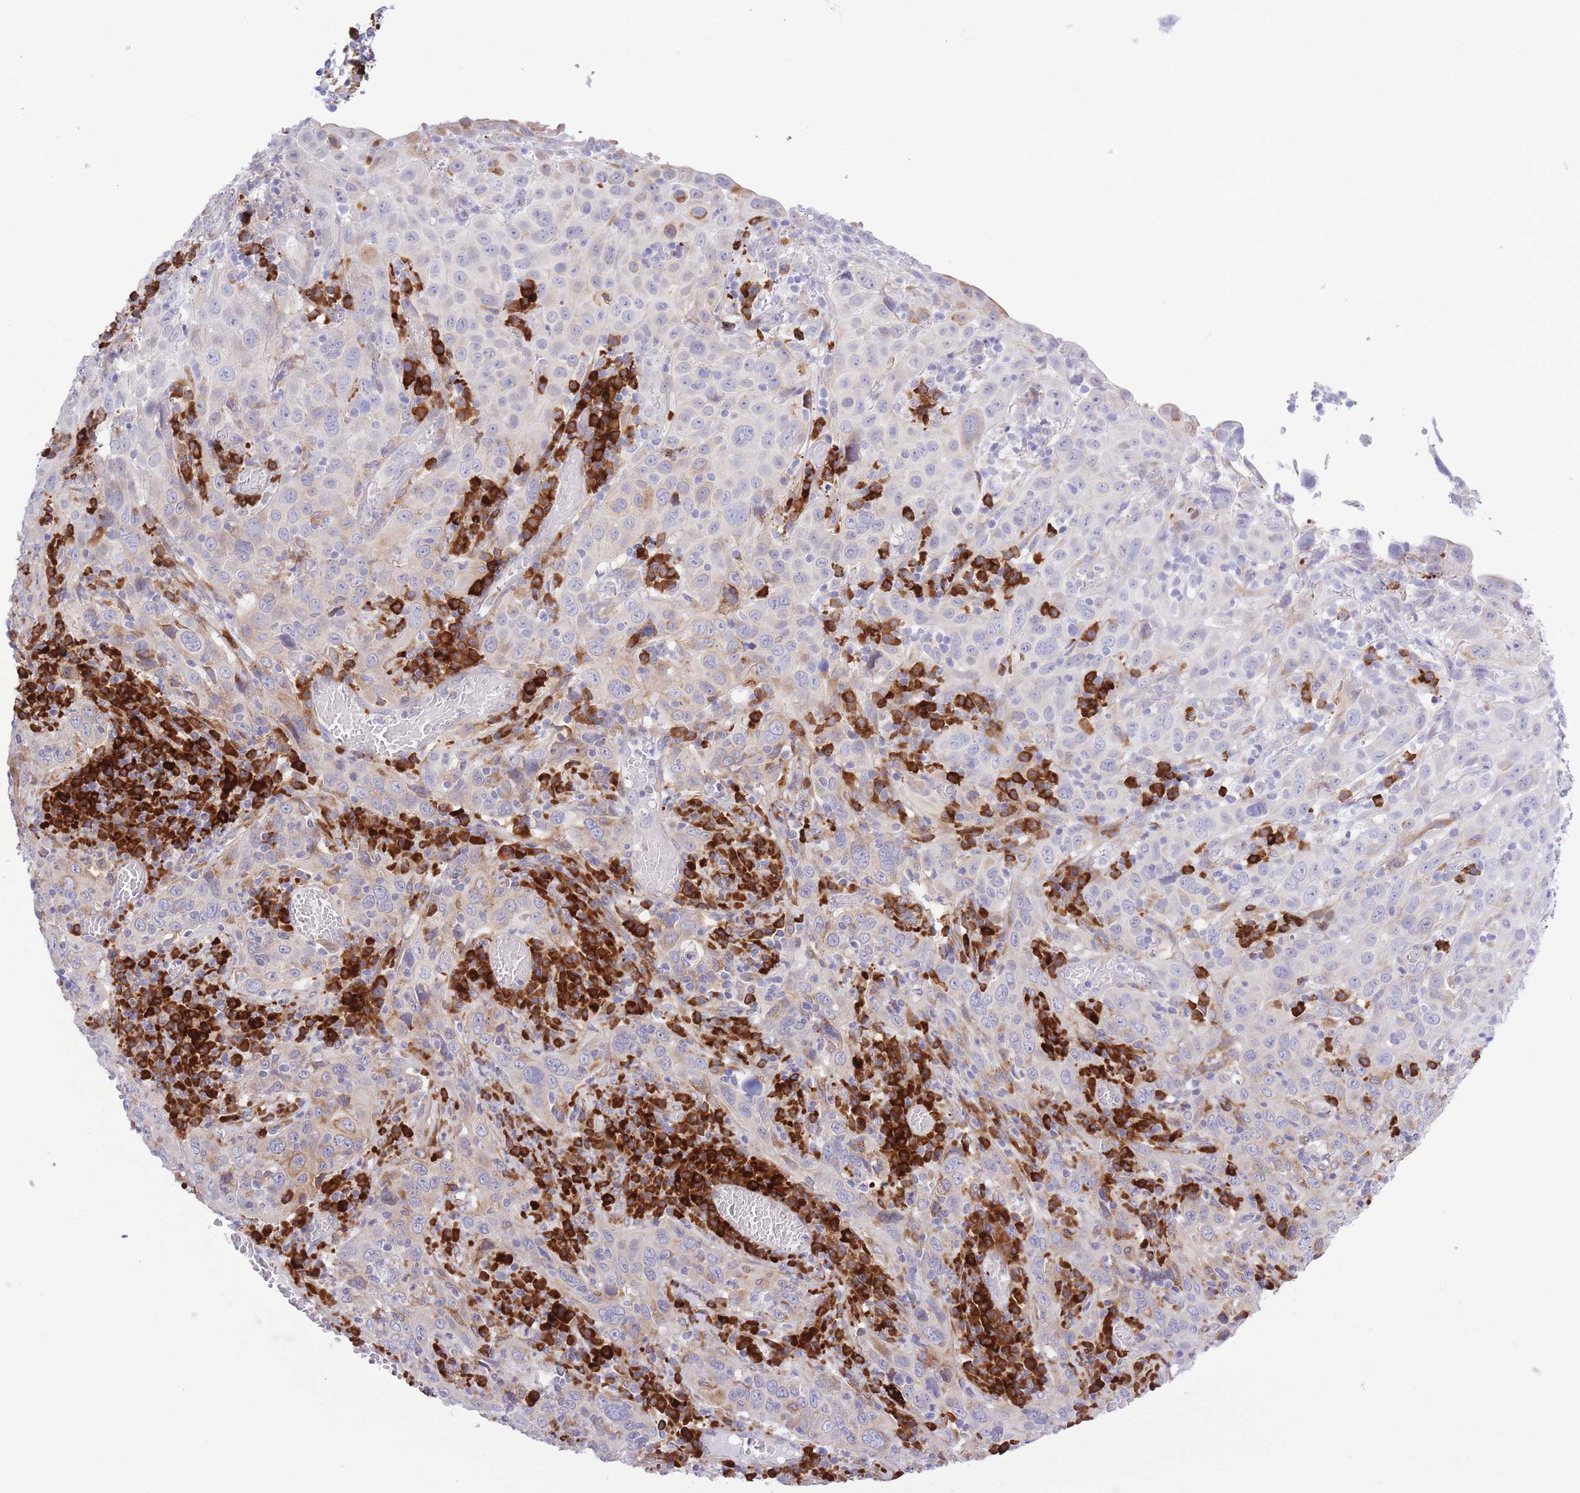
{"staining": {"intensity": "negative", "quantity": "none", "location": "none"}, "tissue": "cervical cancer", "cell_type": "Tumor cells", "image_type": "cancer", "snomed": [{"axis": "morphology", "description": "Squamous cell carcinoma, NOS"}, {"axis": "topography", "description": "Cervix"}], "caption": "Immunohistochemical staining of human cervical cancer exhibits no significant positivity in tumor cells.", "gene": "MYDGF", "patient": {"sex": "female", "age": 46}}